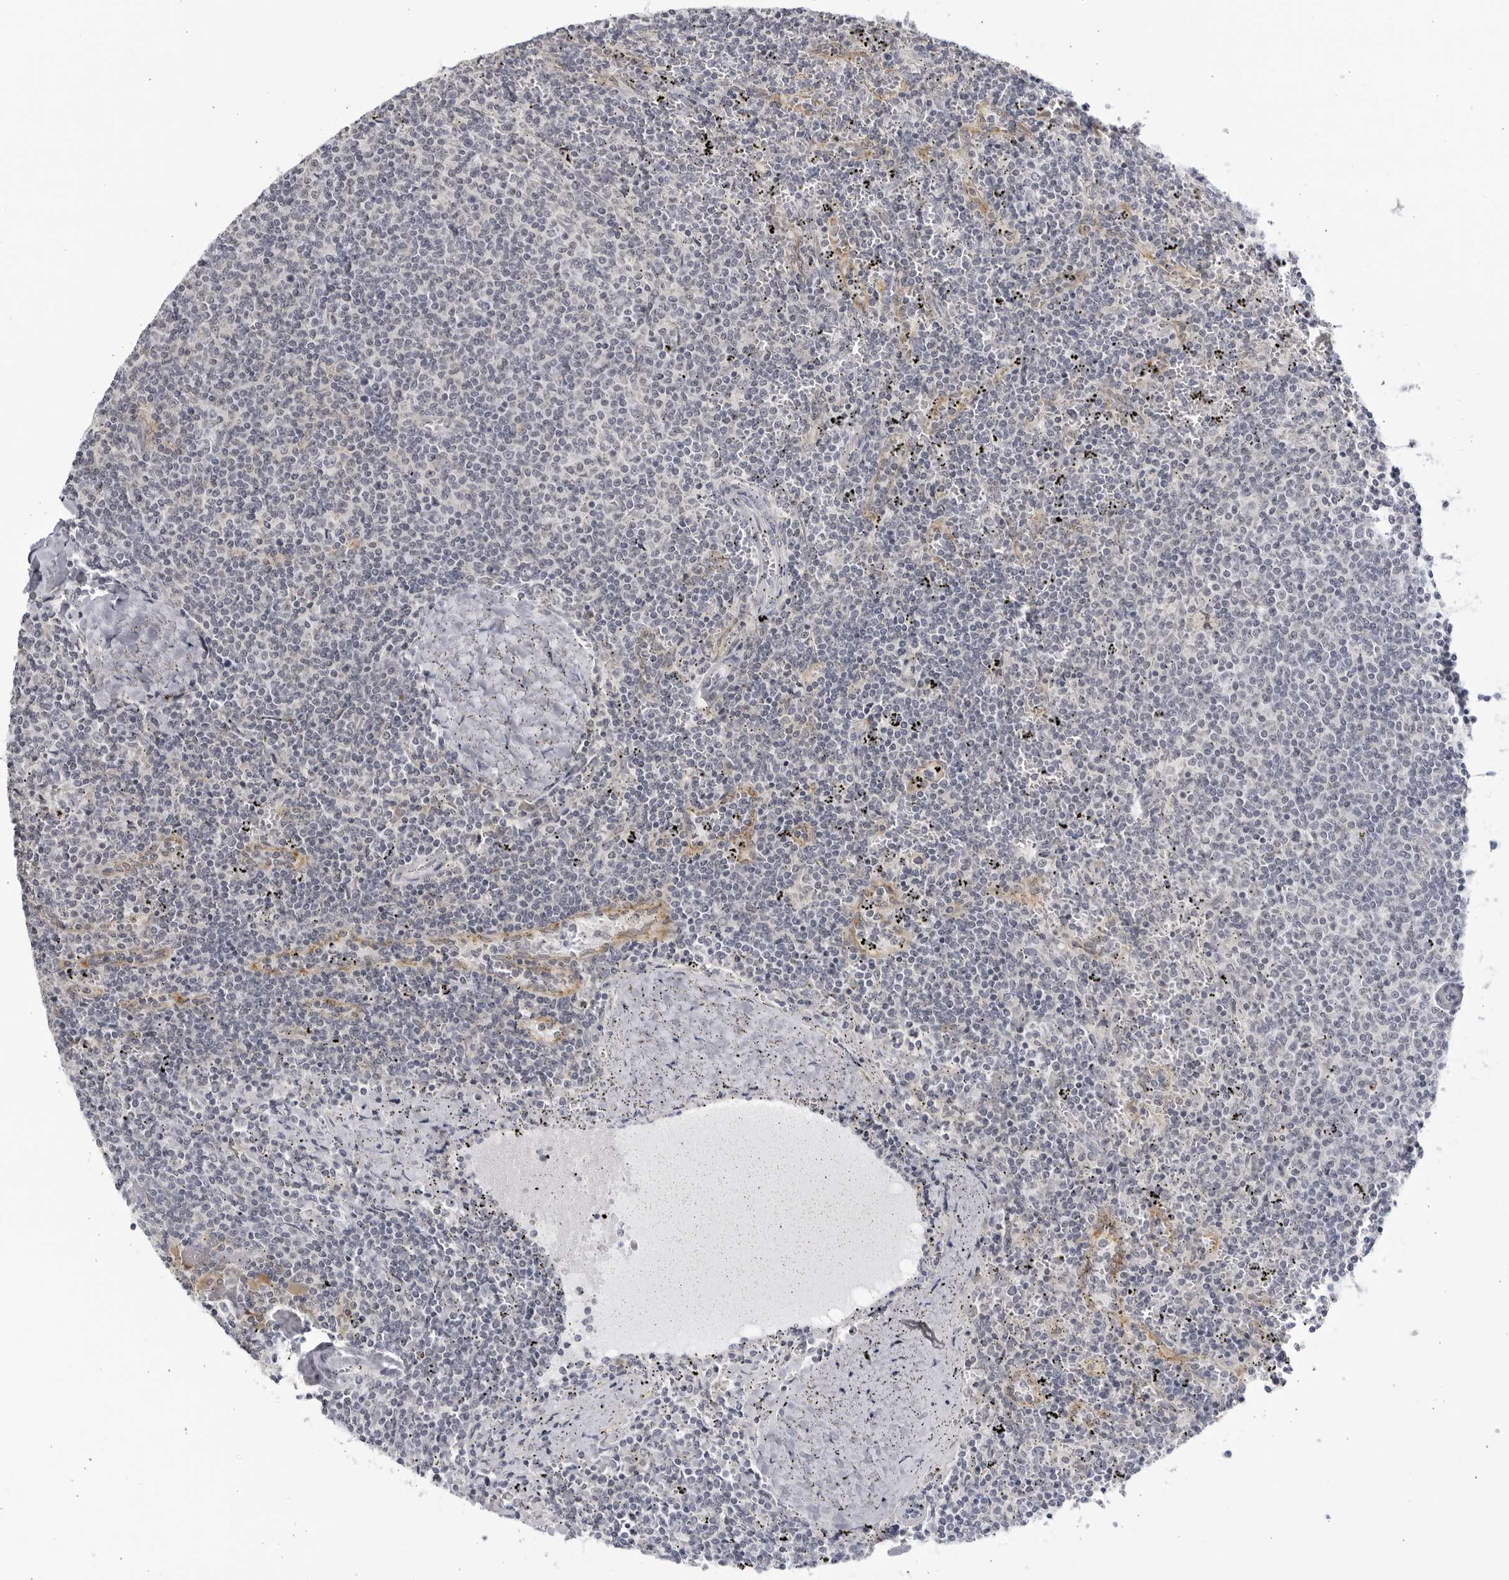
{"staining": {"intensity": "negative", "quantity": "none", "location": "none"}, "tissue": "lymphoma", "cell_type": "Tumor cells", "image_type": "cancer", "snomed": [{"axis": "morphology", "description": "Malignant lymphoma, non-Hodgkin's type, Low grade"}, {"axis": "topography", "description": "Spleen"}], "caption": "Immunohistochemistry (IHC) image of neoplastic tissue: malignant lymphoma, non-Hodgkin's type (low-grade) stained with DAB shows no significant protein expression in tumor cells. (DAB IHC visualized using brightfield microscopy, high magnification).", "gene": "CNBD1", "patient": {"sex": "female", "age": 50}}